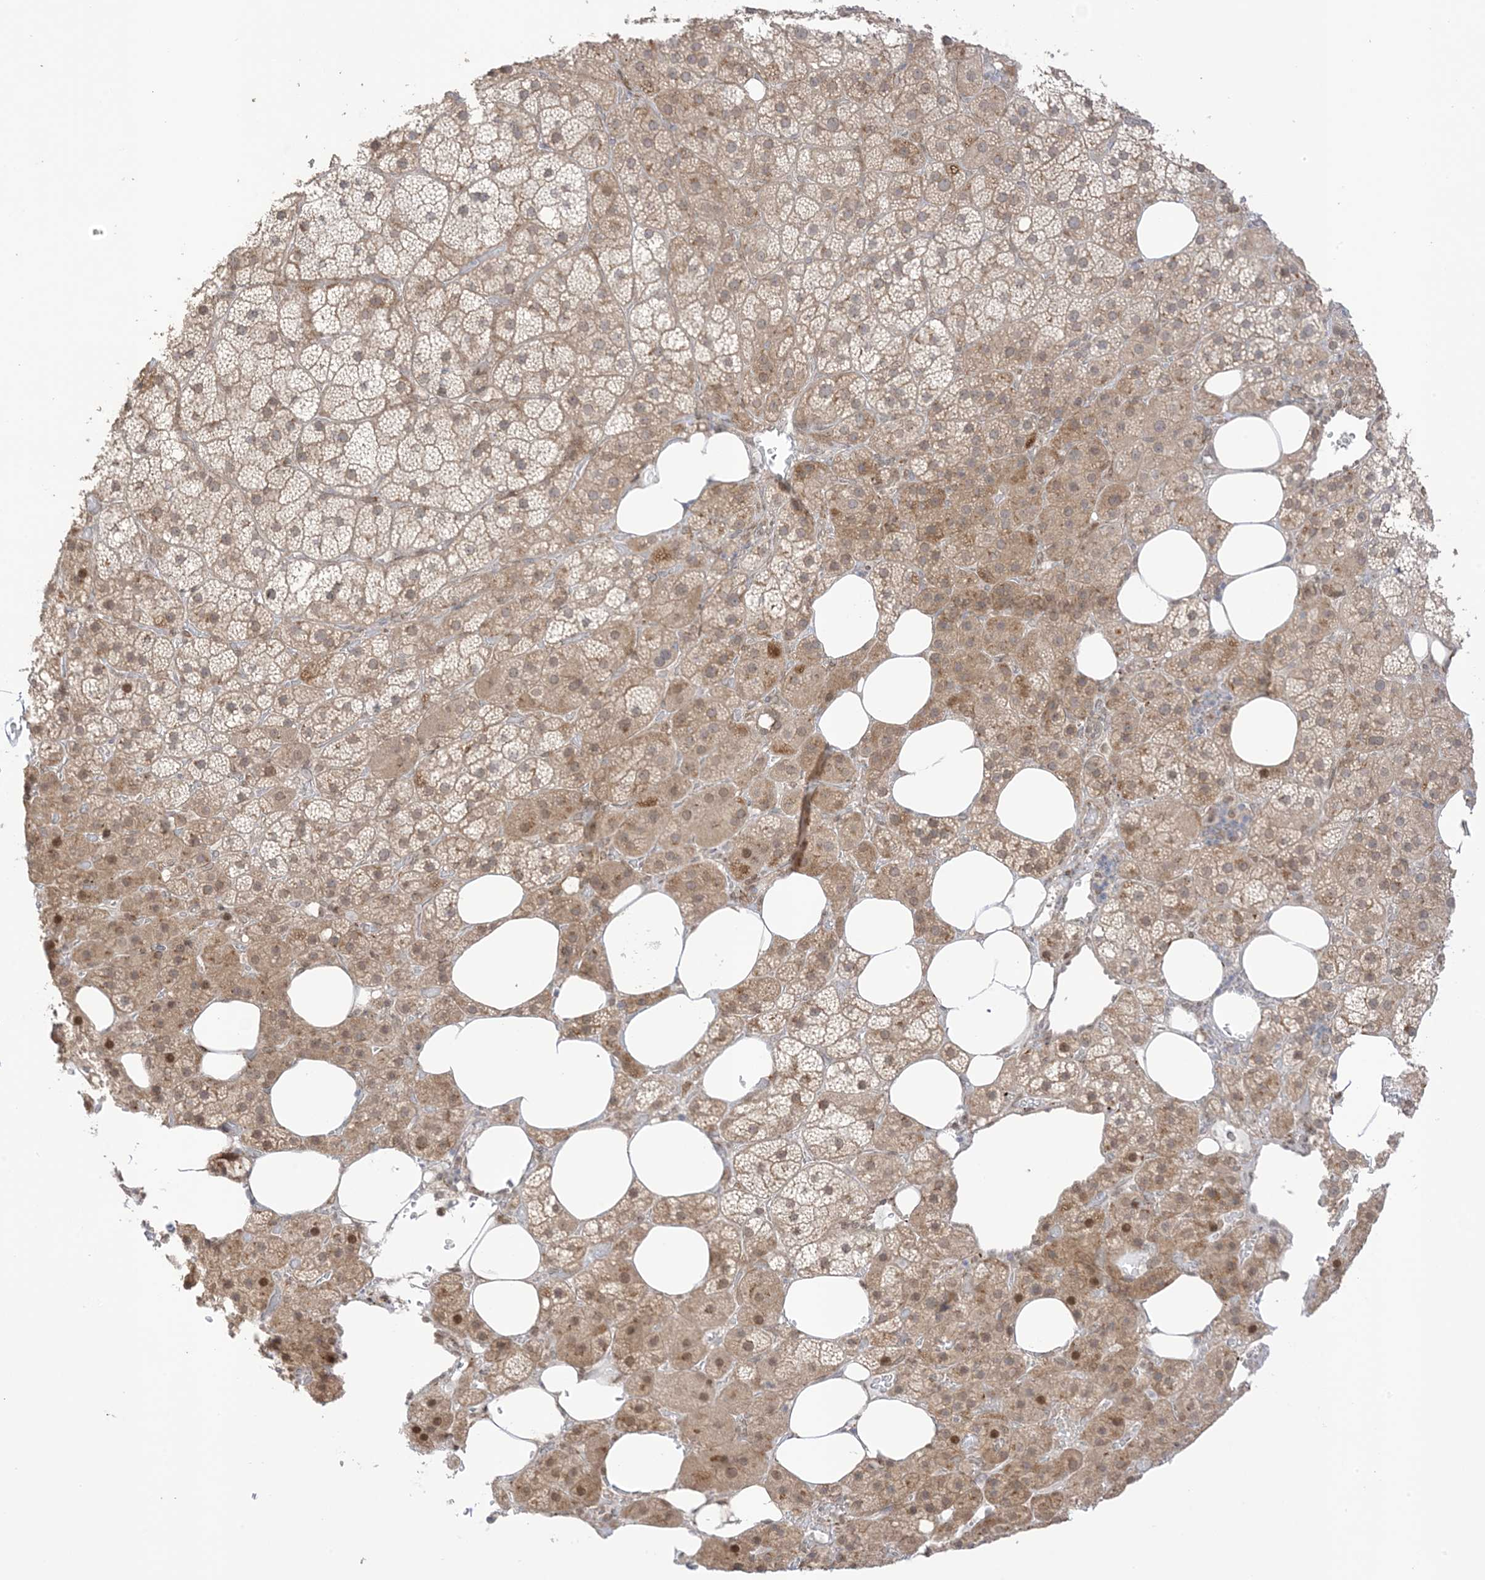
{"staining": {"intensity": "moderate", "quantity": ">75%", "location": "cytoplasmic/membranous,nuclear"}, "tissue": "adrenal gland", "cell_type": "Glandular cells", "image_type": "normal", "snomed": [{"axis": "morphology", "description": "Normal tissue, NOS"}, {"axis": "topography", "description": "Adrenal gland"}], "caption": "Protein staining of benign adrenal gland shows moderate cytoplasmic/membranous,nuclear positivity in approximately >75% of glandular cells. (Stains: DAB (3,3'-diaminobenzidine) in brown, nuclei in blue, Microscopy: brightfield microscopy at high magnification).", "gene": "UBE2E2", "patient": {"sex": "female", "age": 59}}